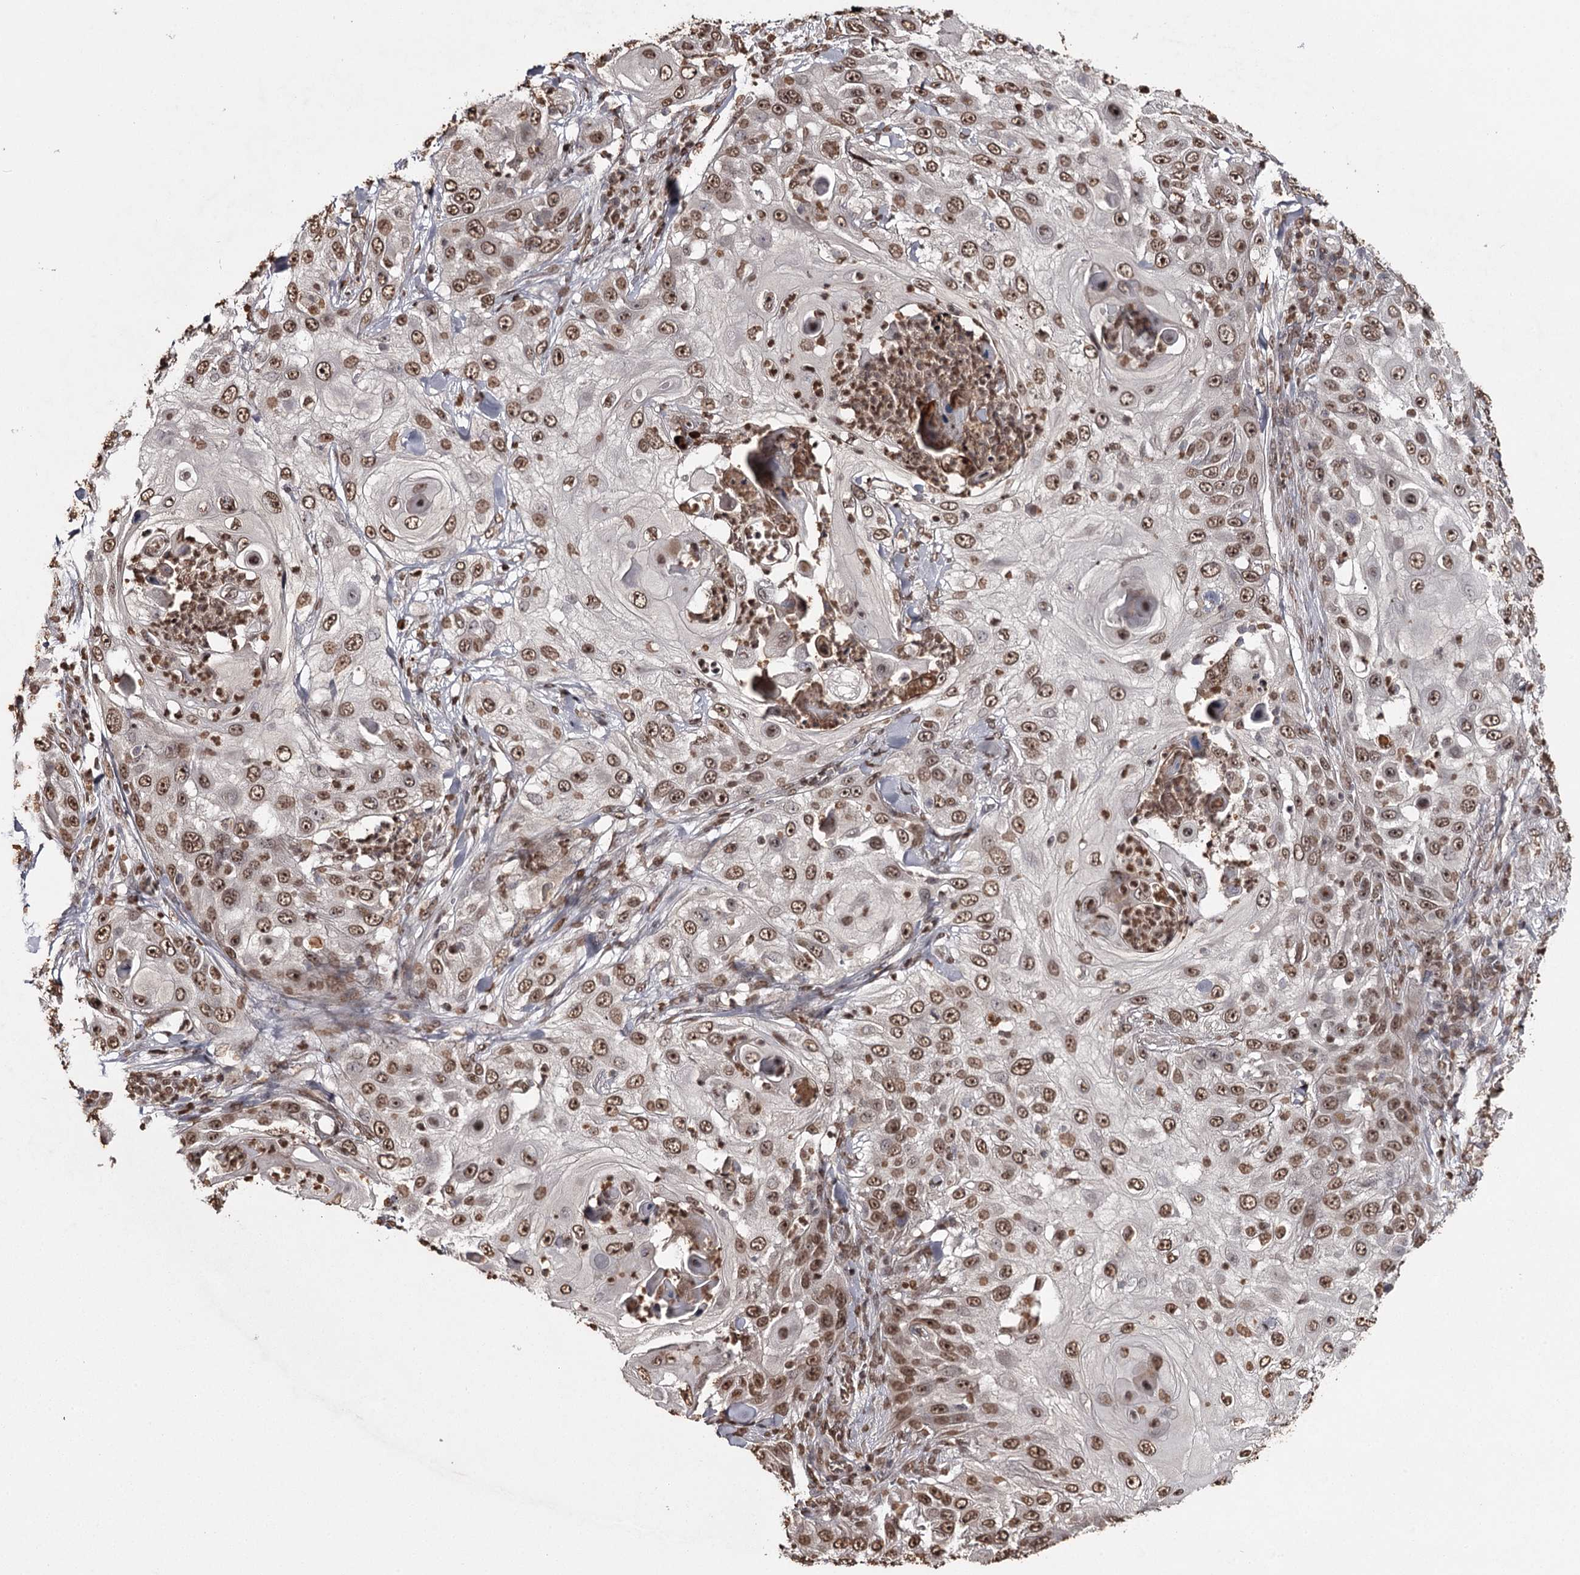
{"staining": {"intensity": "moderate", "quantity": ">75%", "location": "cytoplasmic/membranous,nuclear"}, "tissue": "skin cancer", "cell_type": "Tumor cells", "image_type": "cancer", "snomed": [{"axis": "morphology", "description": "Squamous cell carcinoma, NOS"}, {"axis": "topography", "description": "Skin"}], "caption": "Immunohistochemistry (IHC) (DAB) staining of skin squamous cell carcinoma shows moderate cytoplasmic/membranous and nuclear protein staining in about >75% of tumor cells.", "gene": "THYN1", "patient": {"sex": "female", "age": 44}}